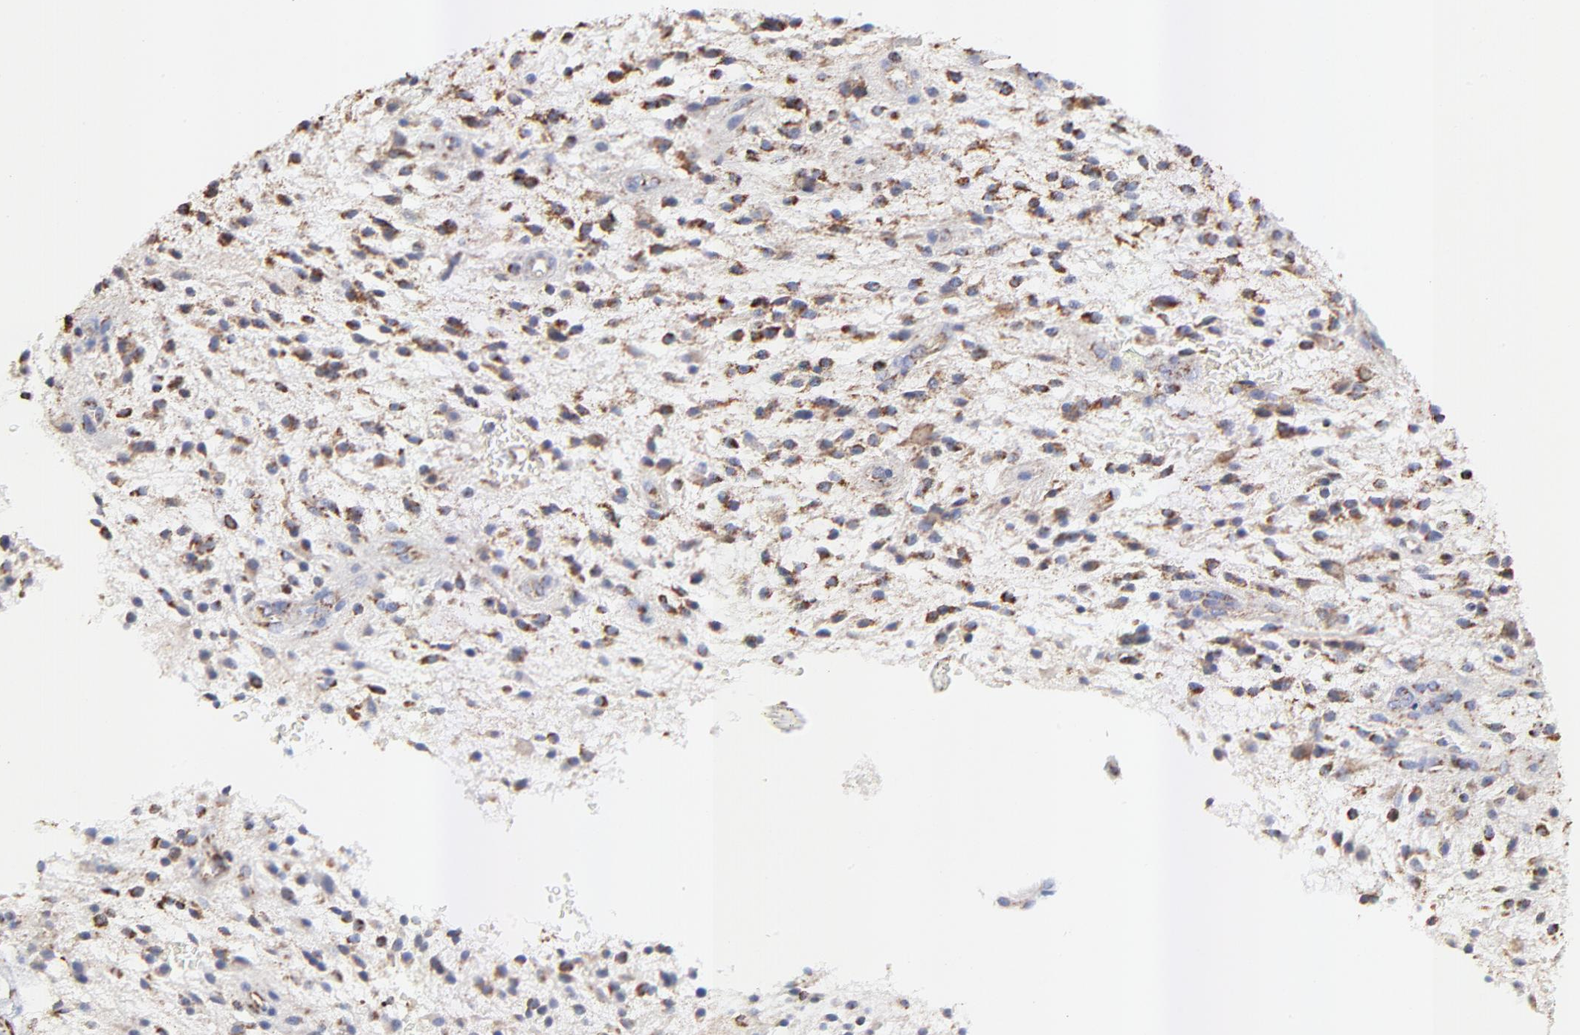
{"staining": {"intensity": "moderate", "quantity": "25%-75%", "location": "cytoplasmic/membranous"}, "tissue": "glioma", "cell_type": "Tumor cells", "image_type": "cancer", "snomed": [{"axis": "morphology", "description": "Glioma, malignant, NOS"}, {"axis": "topography", "description": "Cerebellum"}], "caption": "Protein expression analysis of human glioma reveals moderate cytoplasmic/membranous expression in approximately 25%-75% of tumor cells. (Stains: DAB in brown, nuclei in blue, Microscopy: brightfield microscopy at high magnification).", "gene": "COX4I1", "patient": {"sex": "female", "age": 10}}